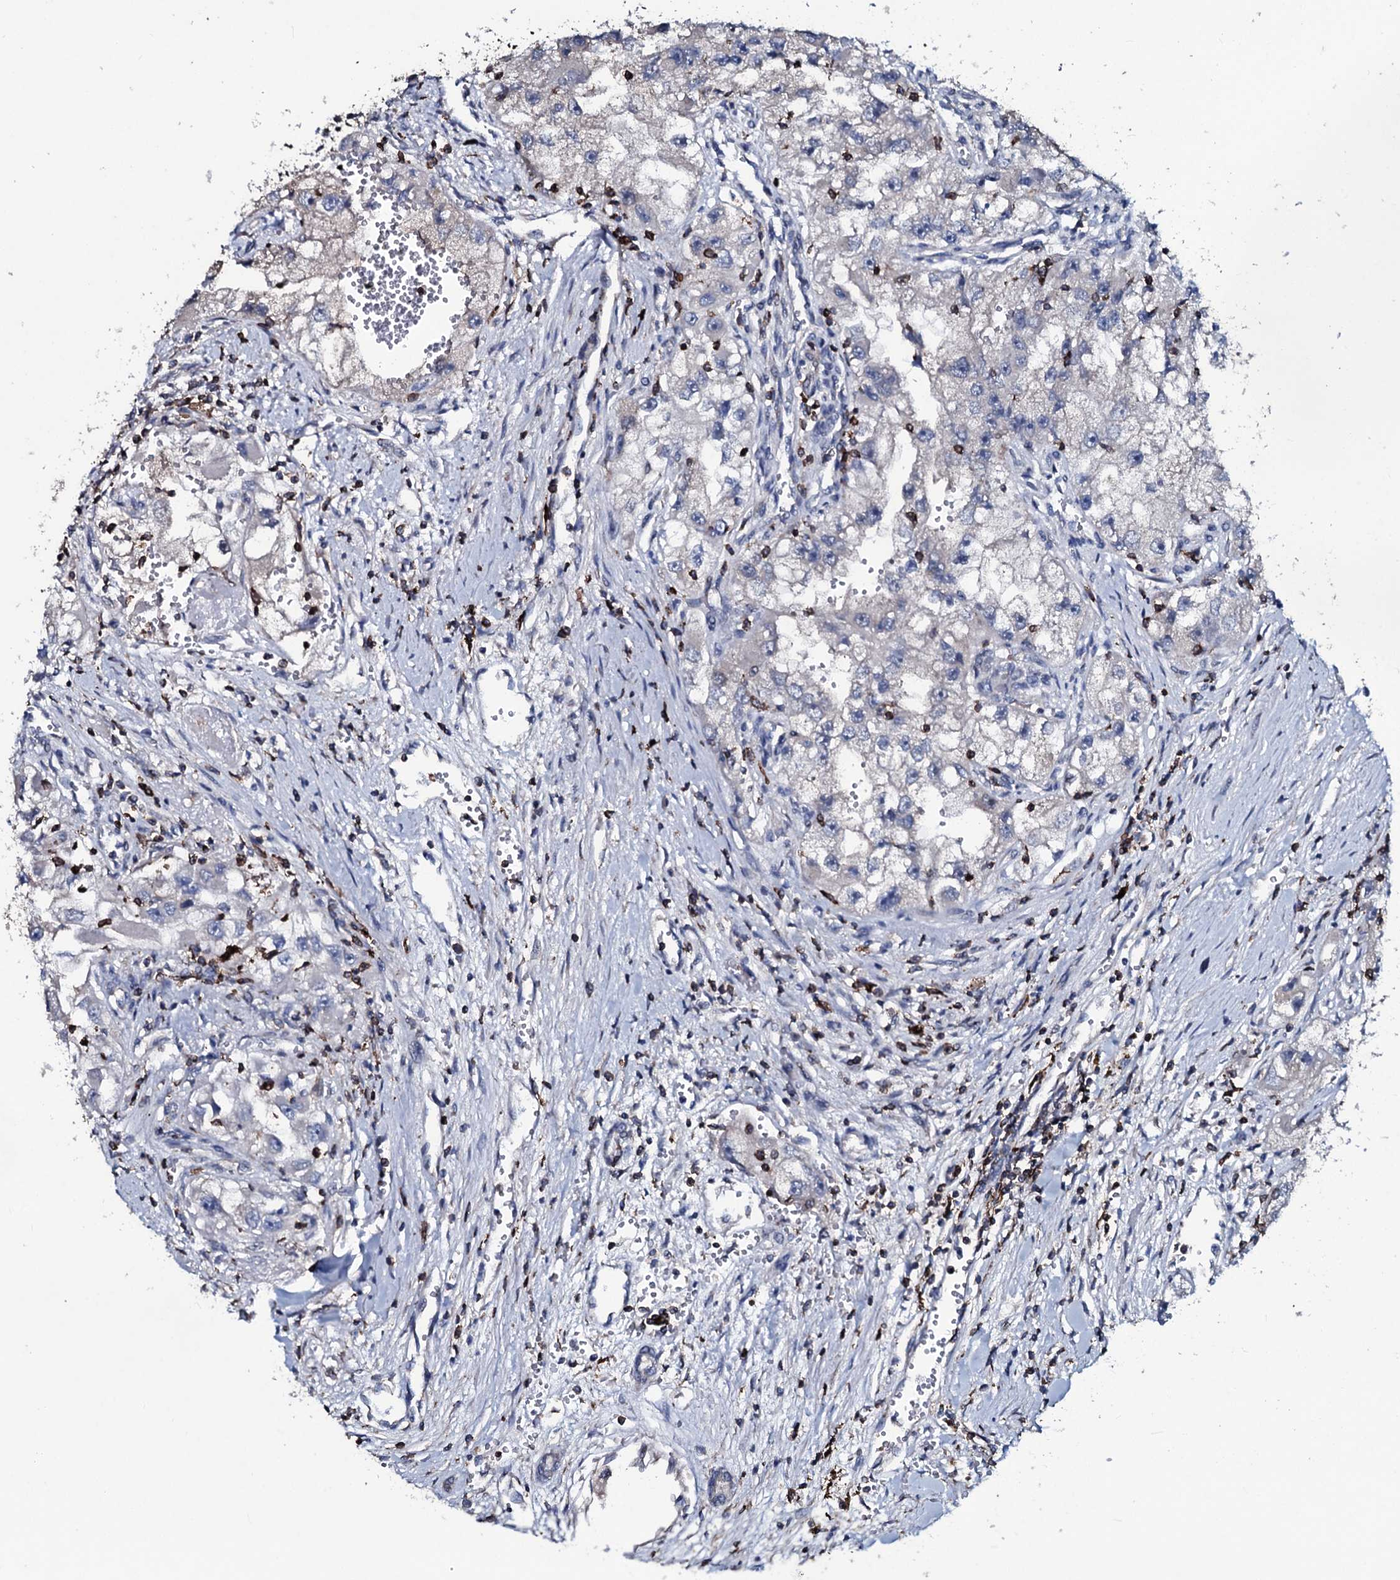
{"staining": {"intensity": "negative", "quantity": "none", "location": "none"}, "tissue": "renal cancer", "cell_type": "Tumor cells", "image_type": "cancer", "snomed": [{"axis": "morphology", "description": "Adenocarcinoma, NOS"}, {"axis": "topography", "description": "Kidney"}], "caption": "Immunohistochemistry (IHC) photomicrograph of human adenocarcinoma (renal) stained for a protein (brown), which demonstrates no staining in tumor cells.", "gene": "OGFOD2", "patient": {"sex": "male", "age": 63}}